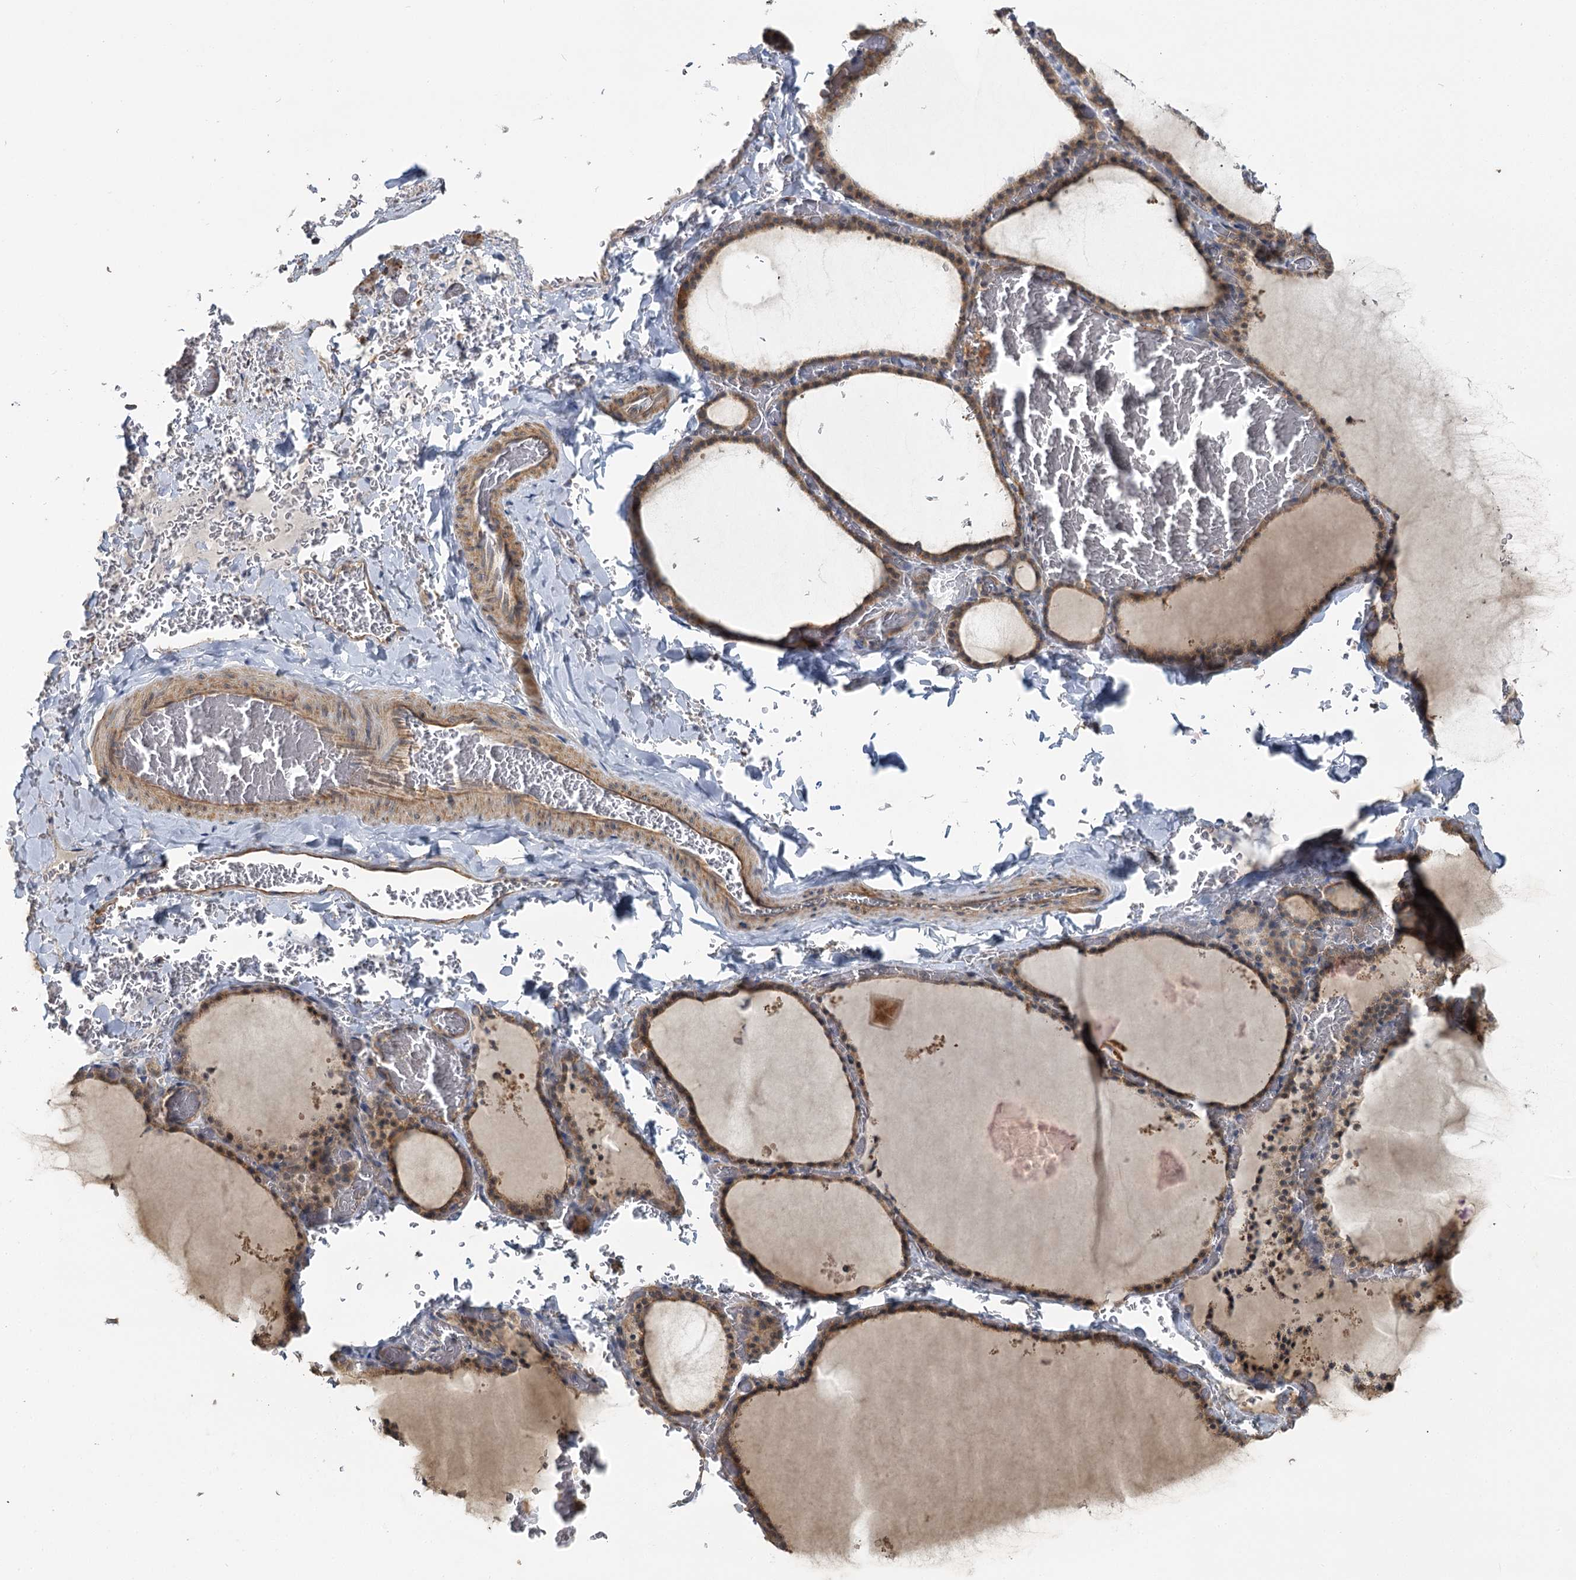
{"staining": {"intensity": "moderate", "quantity": ">75%", "location": "cytoplasmic/membranous,nuclear"}, "tissue": "thyroid gland", "cell_type": "Glandular cells", "image_type": "normal", "snomed": [{"axis": "morphology", "description": "Normal tissue, NOS"}, {"axis": "topography", "description": "Thyroid gland"}], "caption": "Protein staining shows moderate cytoplasmic/membranous,nuclear expression in about >75% of glandular cells in normal thyroid gland.", "gene": "TBC1D9B", "patient": {"sex": "female", "age": 39}}